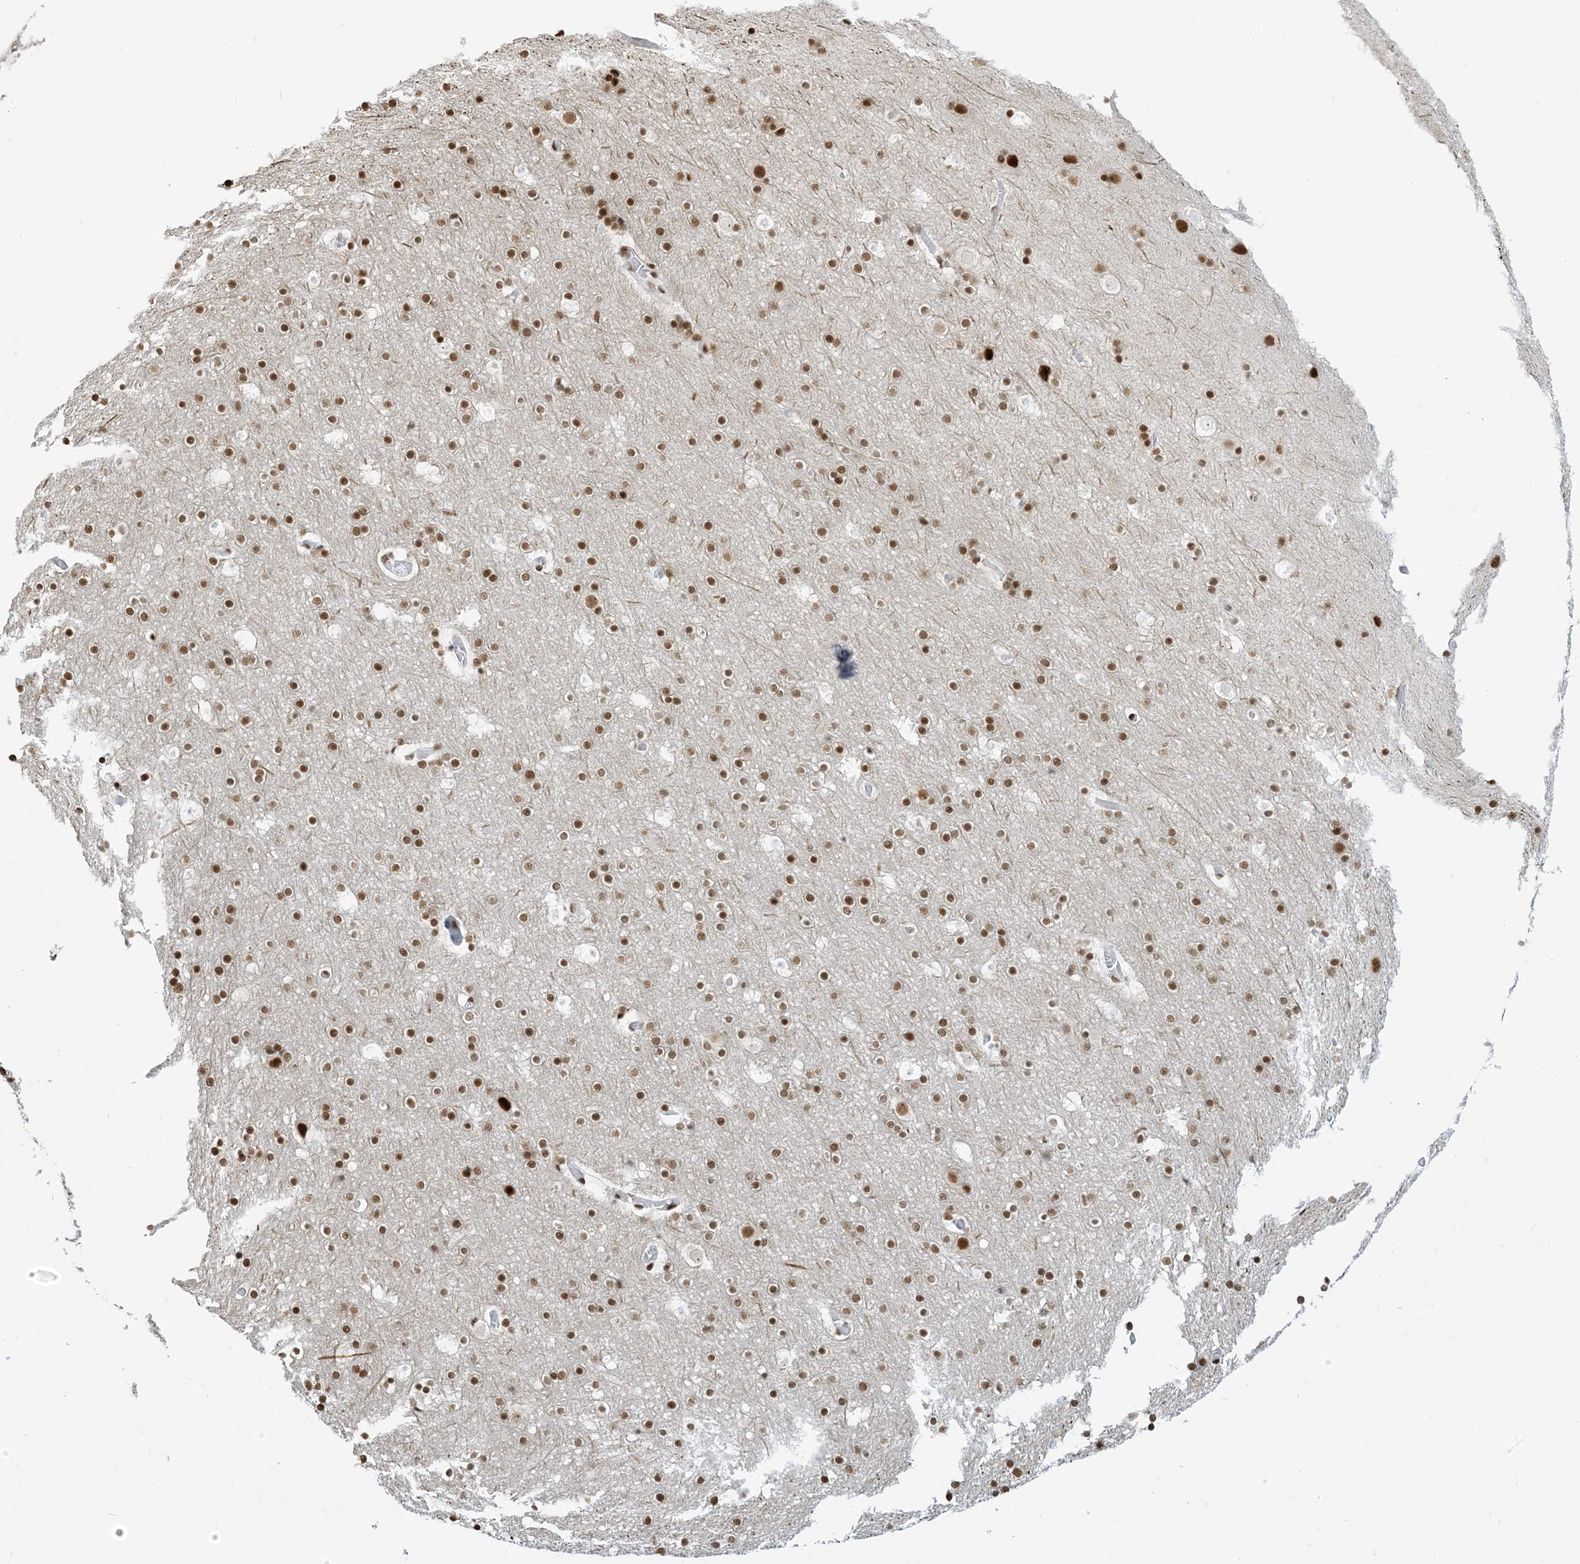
{"staining": {"intensity": "strong", "quantity": ">75%", "location": "nuclear"}, "tissue": "cerebral cortex", "cell_type": "Endothelial cells", "image_type": "normal", "snomed": [{"axis": "morphology", "description": "Normal tissue, NOS"}, {"axis": "topography", "description": "Cerebral cortex"}], "caption": "Brown immunohistochemical staining in normal cerebral cortex shows strong nuclear staining in approximately >75% of endothelial cells.", "gene": "STAG1", "patient": {"sex": "male", "age": 57}}